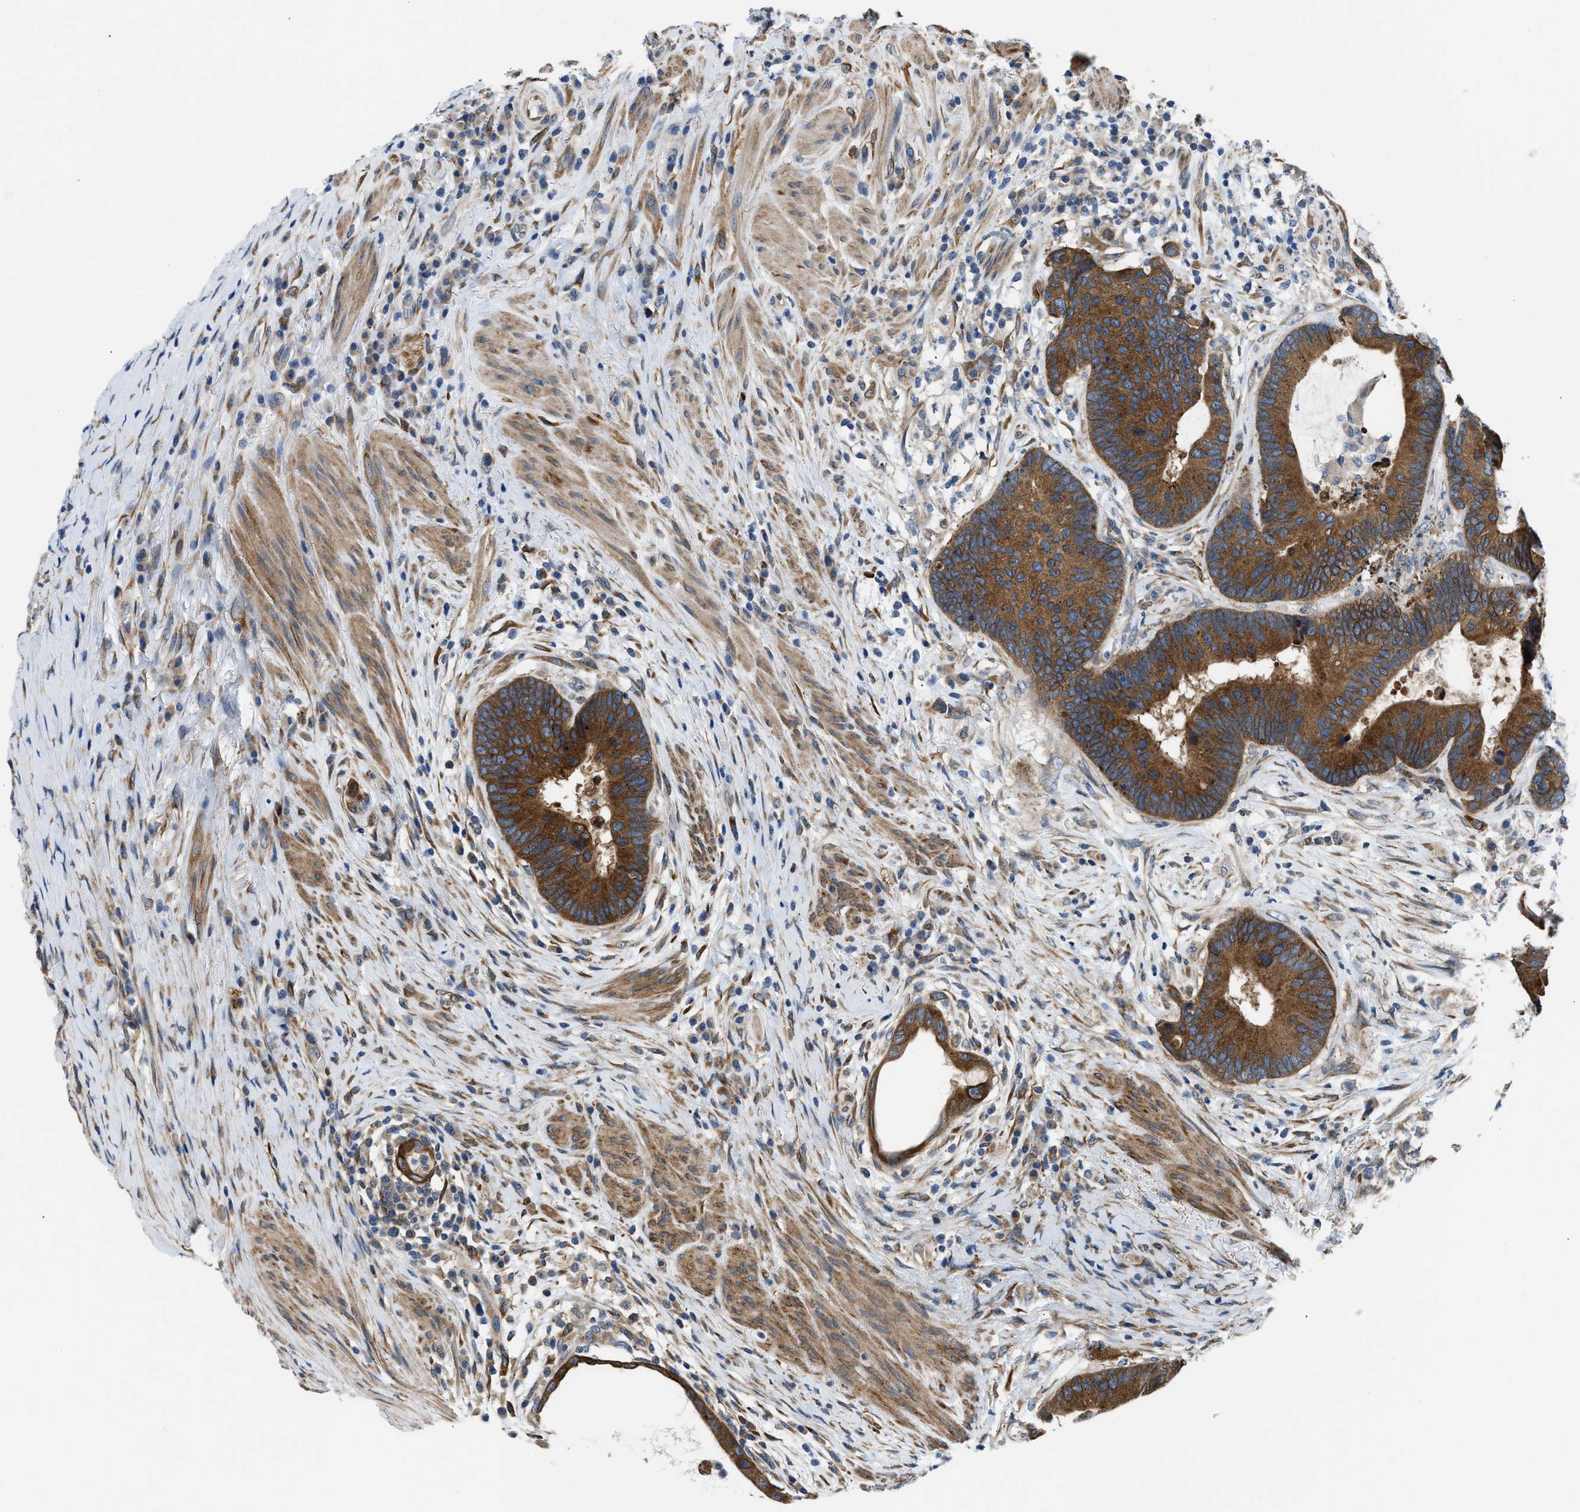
{"staining": {"intensity": "strong", "quantity": ">75%", "location": "cytoplasmic/membranous"}, "tissue": "colorectal cancer", "cell_type": "Tumor cells", "image_type": "cancer", "snomed": [{"axis": "morphology", "description": "Adenocarcinoma, NOS"}, {"axis": "topography", "description": "Rectum"}], "caption": "DAB (3,3'-diaminobenzidine) immunohistochemical staining of colorectal cancer (adenocarcinoma) reveals strong cytoplasmic/membranous protein staining in about >75% of tumor cells.", "gene": "ARL6IP5", "patient": {"sex": "female", "age": 89}}